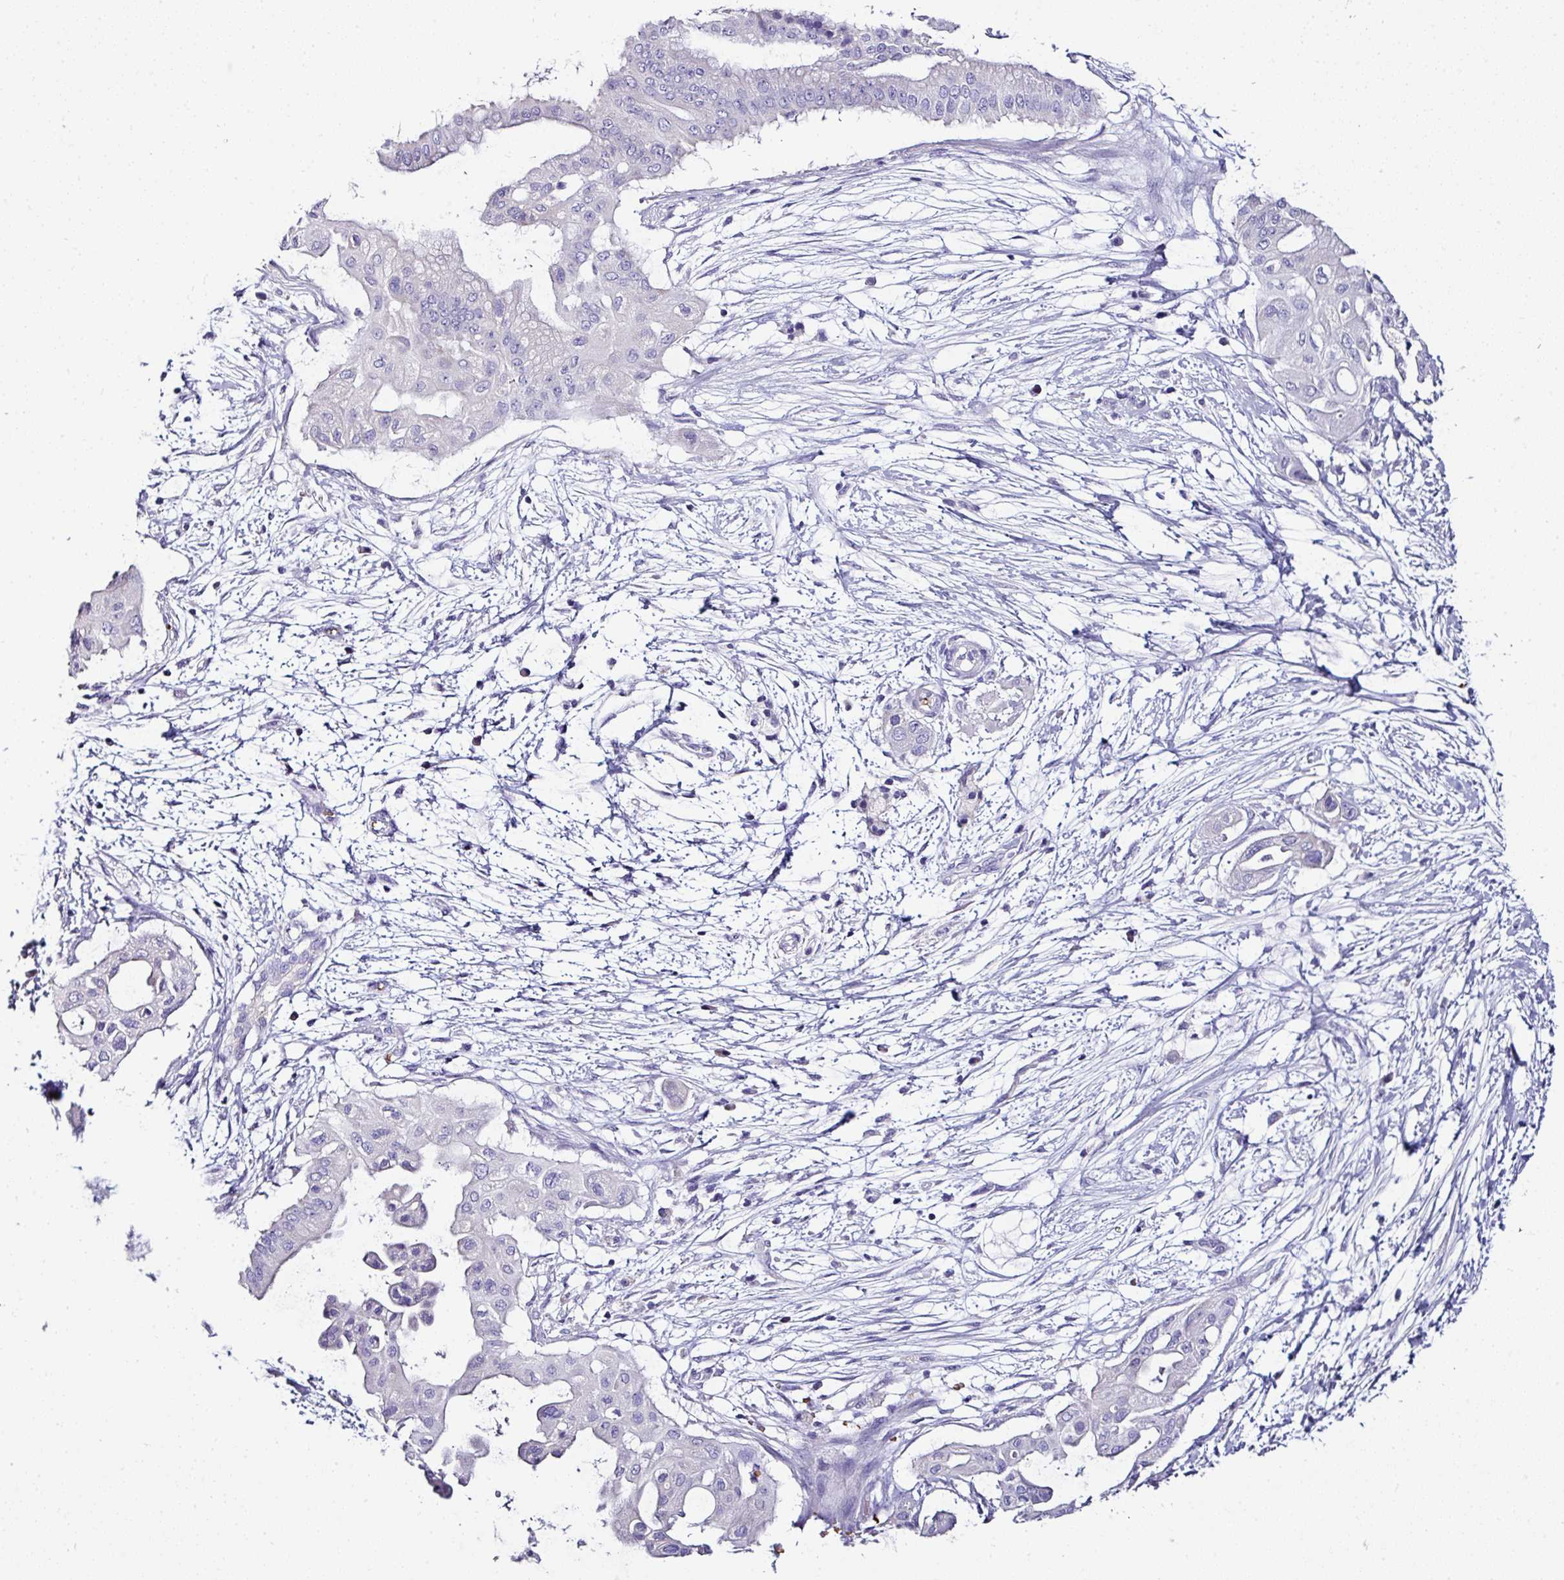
{"staining": {"intensity": "negative", "quantity": "none", "location": "none"}, "tissue": "pancreatic cancer", "cell_type": "Tumor cells", "image_type": "cancer", "snomed": [{"axis": "morphology", "description": "Adenocarcinoma, NOS"}, {"axis": "topography", "description": "Pancreas"}], "caption": "A high-resolution micrograph shows IHC staining of pancreatic adenocarcinoma, which demonstrates no significant expression in tumor cells. (DAB (3,3'-diaminobenzidine) immunohistochemistry (IHC) with hematoxylin counter stain).", "gene": "NAPSA", "patient": {"sex": "male", "age": 68}}